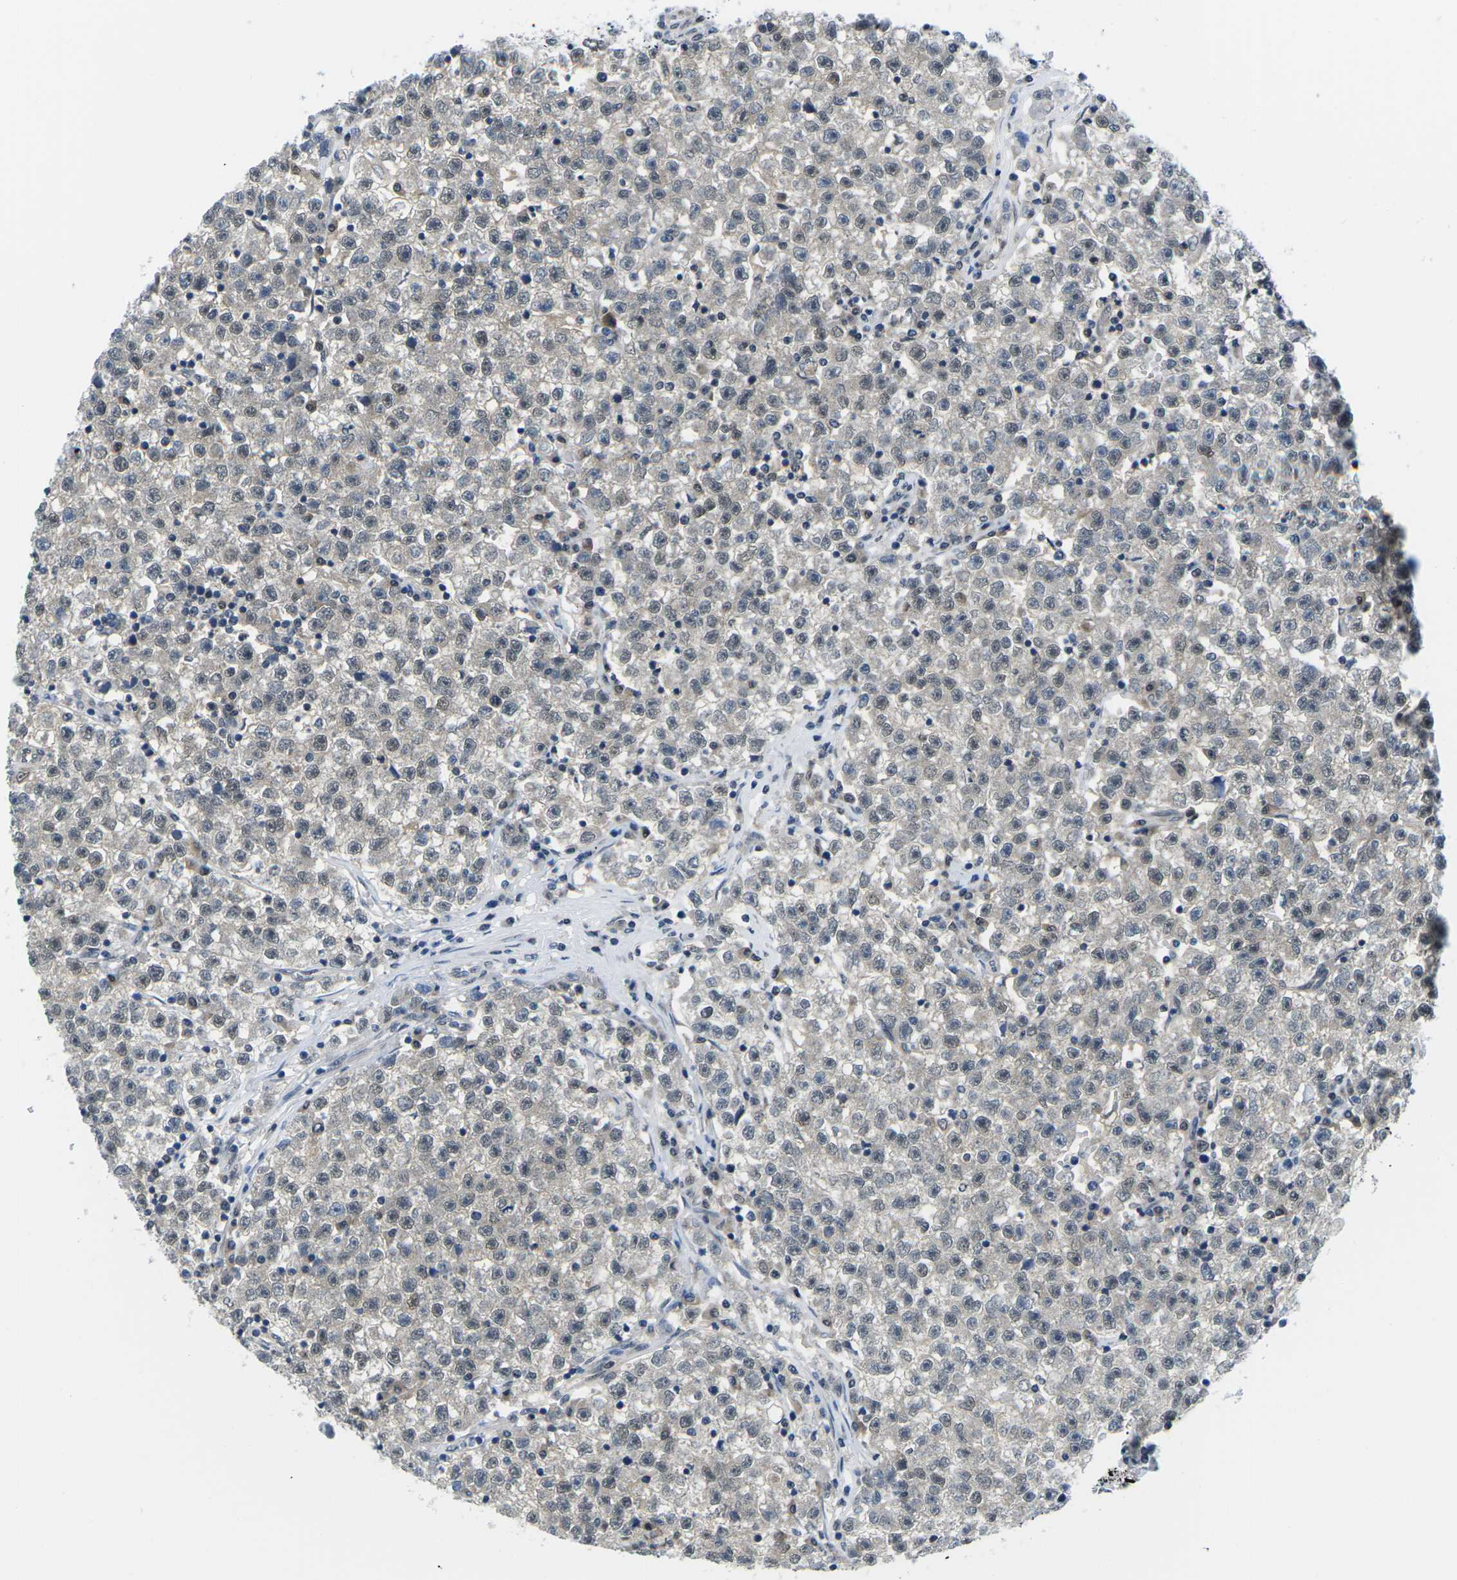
{"staining": {"intensity": "weak", "quantity": "<25%", "location": "cytoplasmic/membranous,nuclear"}, "tissue": "testis cancer", "cell_type": "Tumor cells", "image_type": "cancer", "snomed": [{"axis": "morphology", "description": "Seminoma, NOS"}, {"axis": "topography", "description": "Testis"}], "caption": "The immunohistochemistry photomicrograph has no significant staining in tumor cells of testis seminoma tissue.", "gene": "UBA7", "patient": {"sex": "male", "age": 22}}